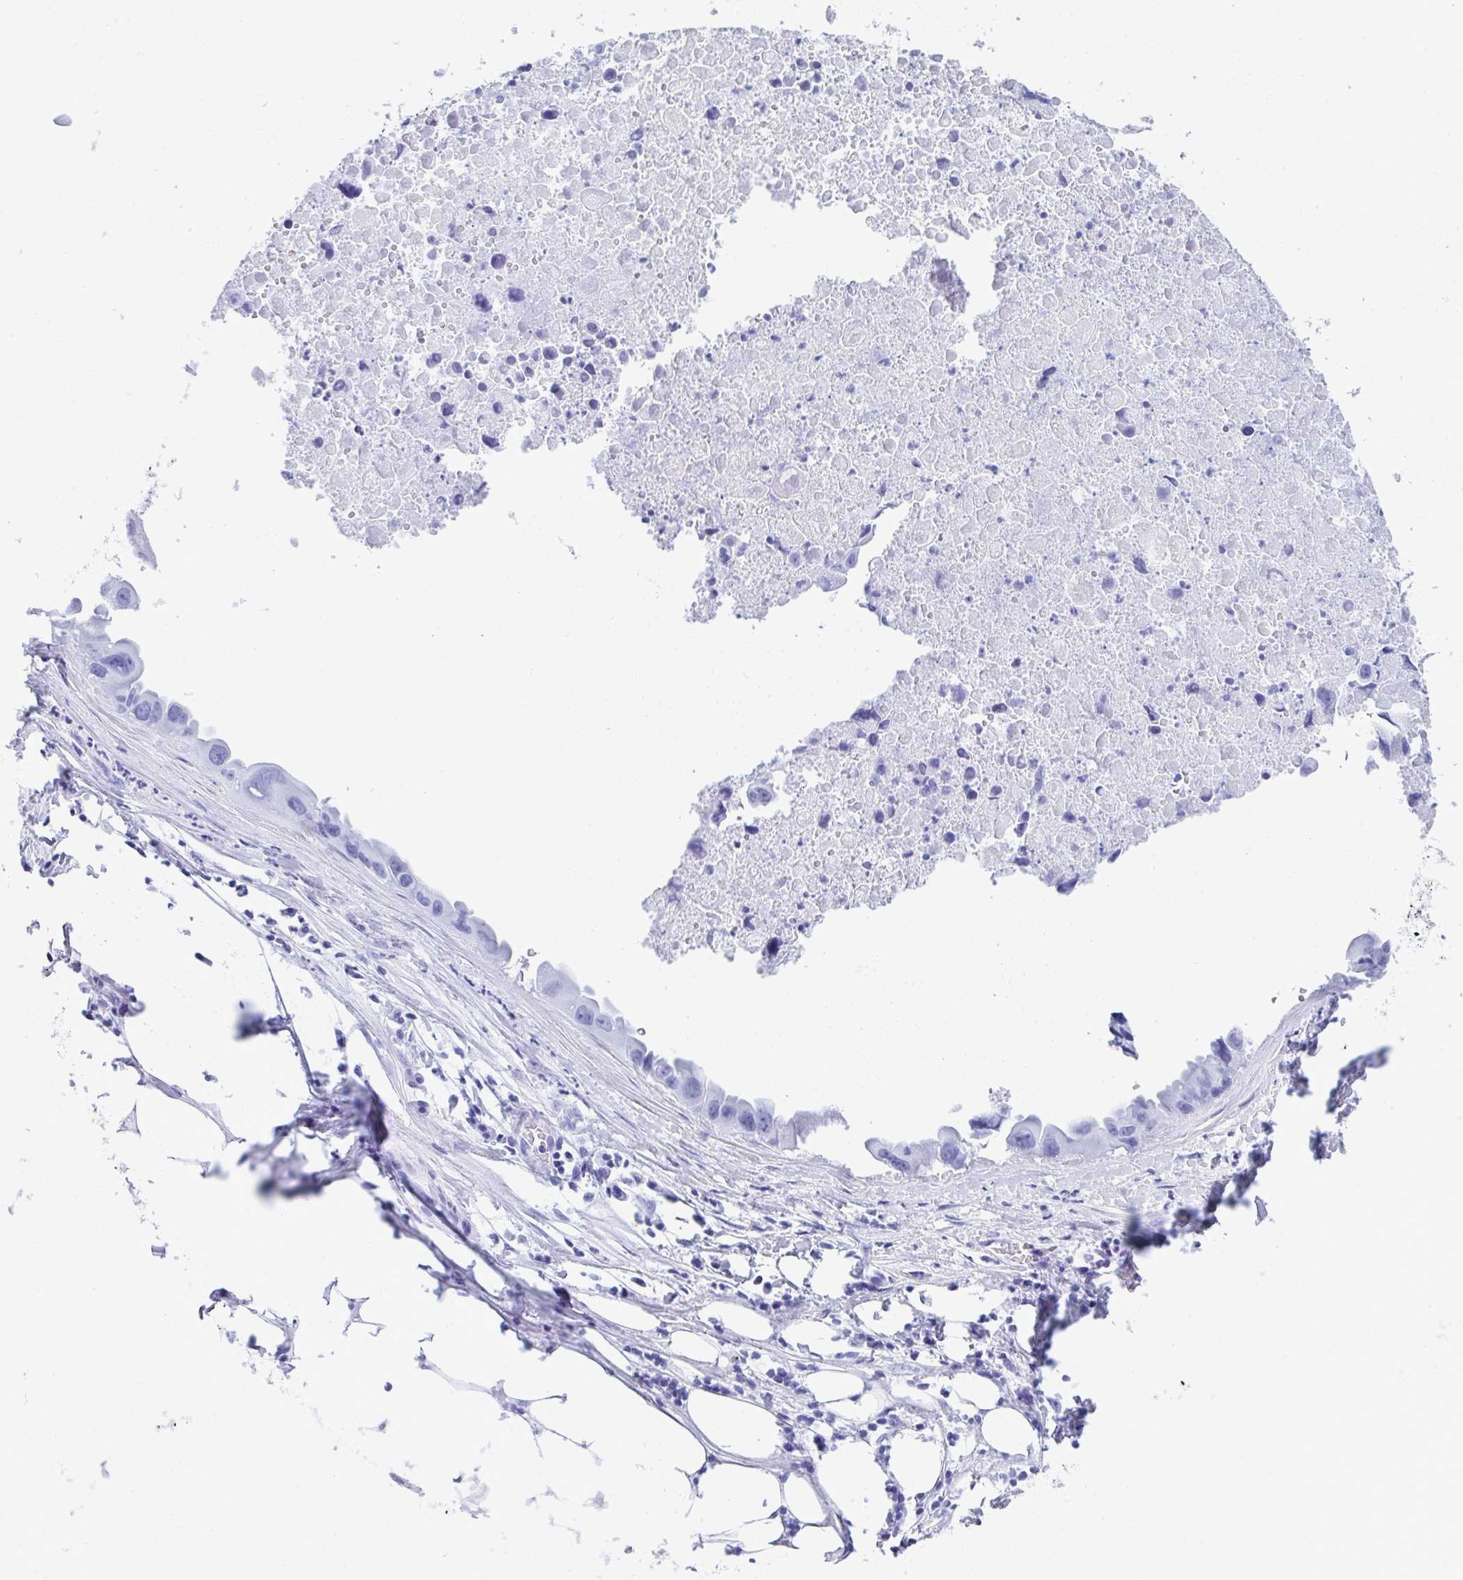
{"staining": {"intensity": "negative", "quantity": "none", "location": "none"}, "tissue": "lung cancer", "cell_type": "Tumor cells", "image_type": "cancer", "snomed": [{"axis": "morphology", "description": "Adenocarcinoma, NOS"}, {"axis": "topography", "description": "Lymph node"}, {"axis": "topography", "description": "Lung"}], "caption": "There is no significant staining in tumor cells of lung cancer.", "gene": "CD7", "patient": {"sex": "male", "age": 64}}